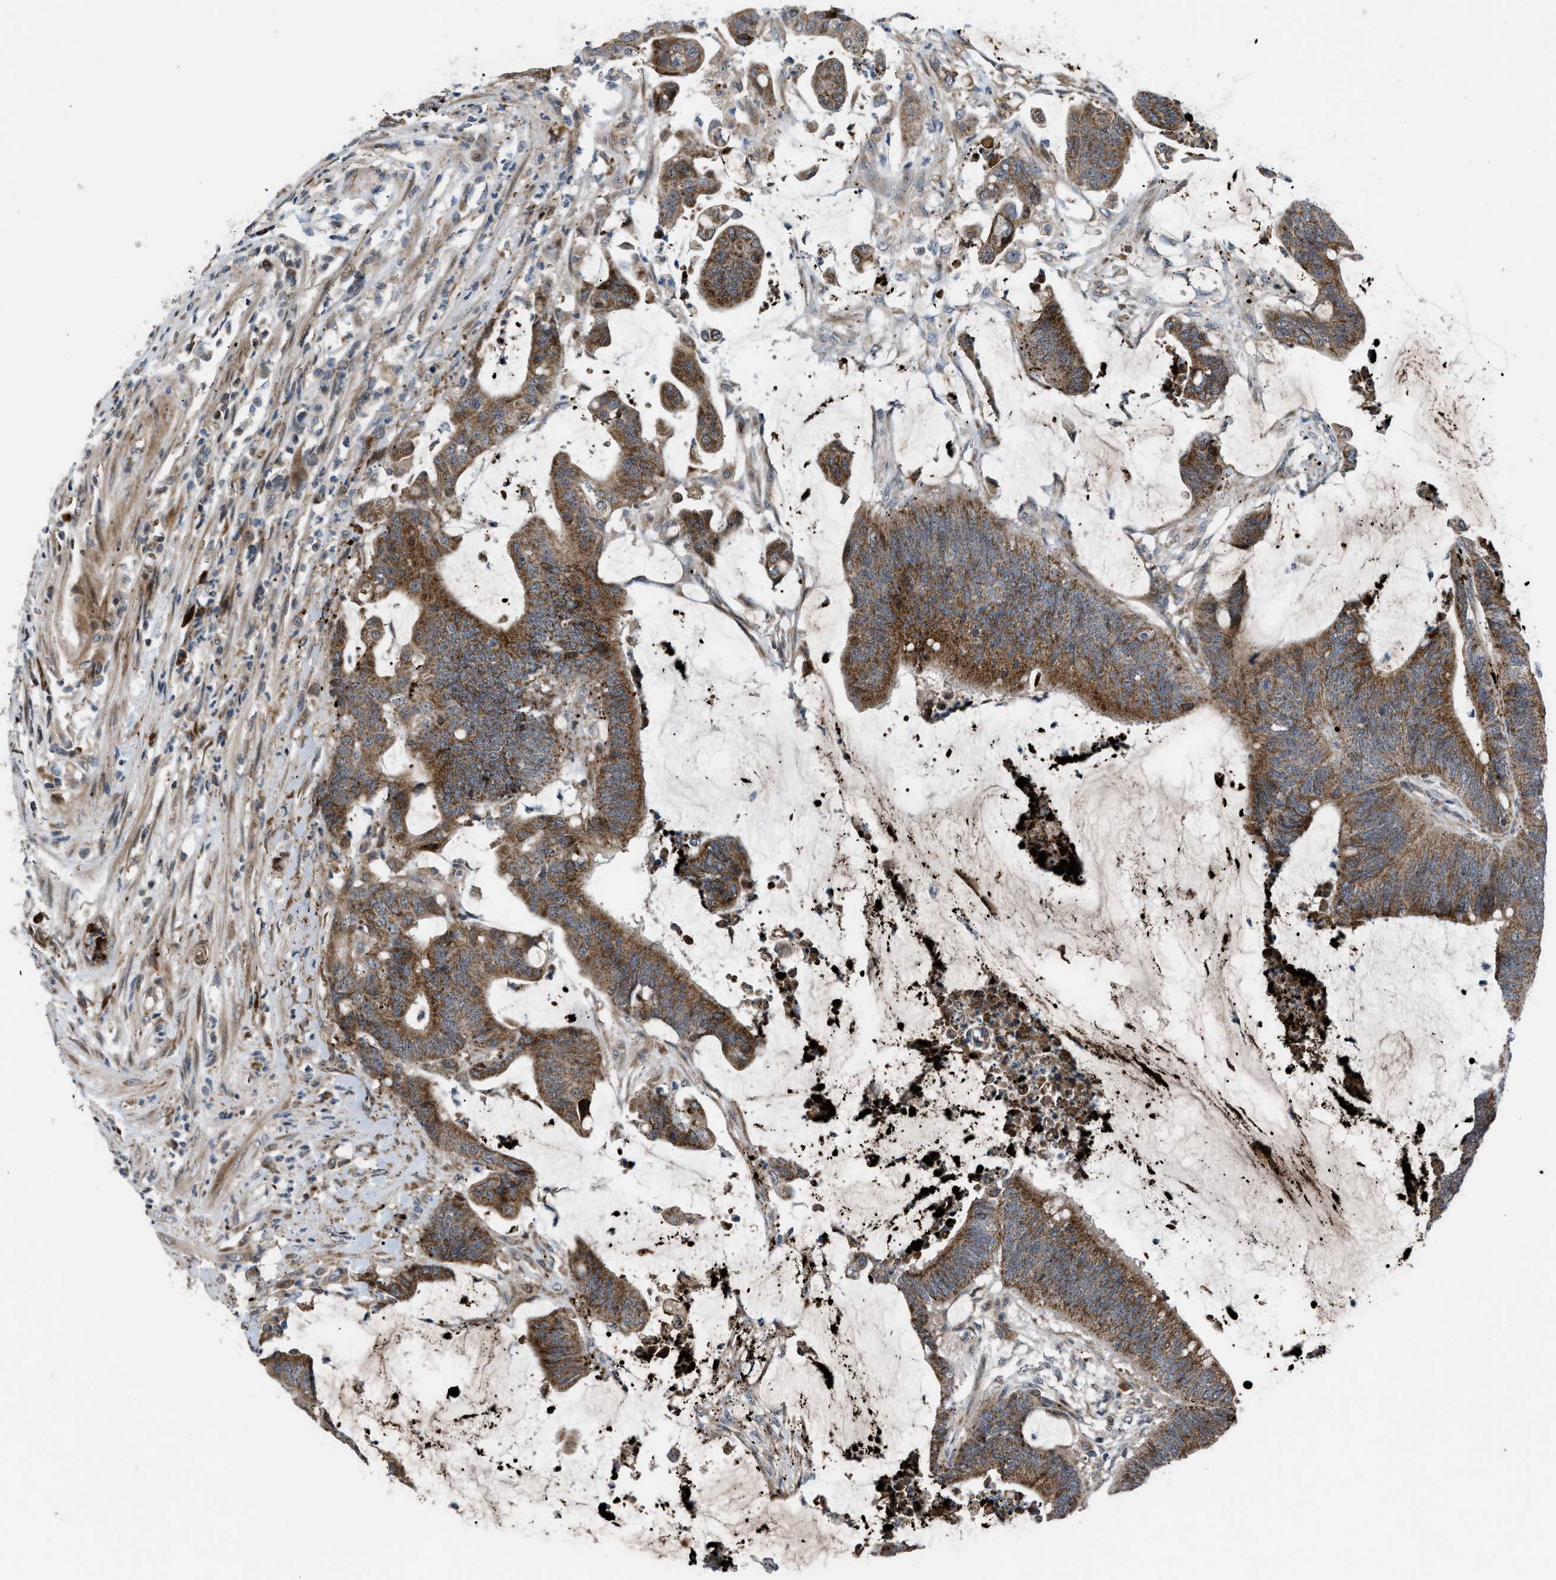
{"staining": {"intensity": "strong", "quantity": ">75%", "location": "cytoplasmic/membranous"}, "tissue": "colorectal cancer", "cell_type": "Tumor cells", "image_type": "cancer", "snomed": [{"axis": "morphology", "description": "Adenocarcinoma, NOS"}, {"axis": "topography", "description": "Rectum"}], "caption": "IHC image of colorectal cancer (adenocarcinoma) stained for a protein (brown), which demonstrates high levels of strong cytoplasmic/membranous positivity in approximately >75% of tumor cells.", "gene": "AP3M2", "patient": {"sex": "female", "age": 66}}